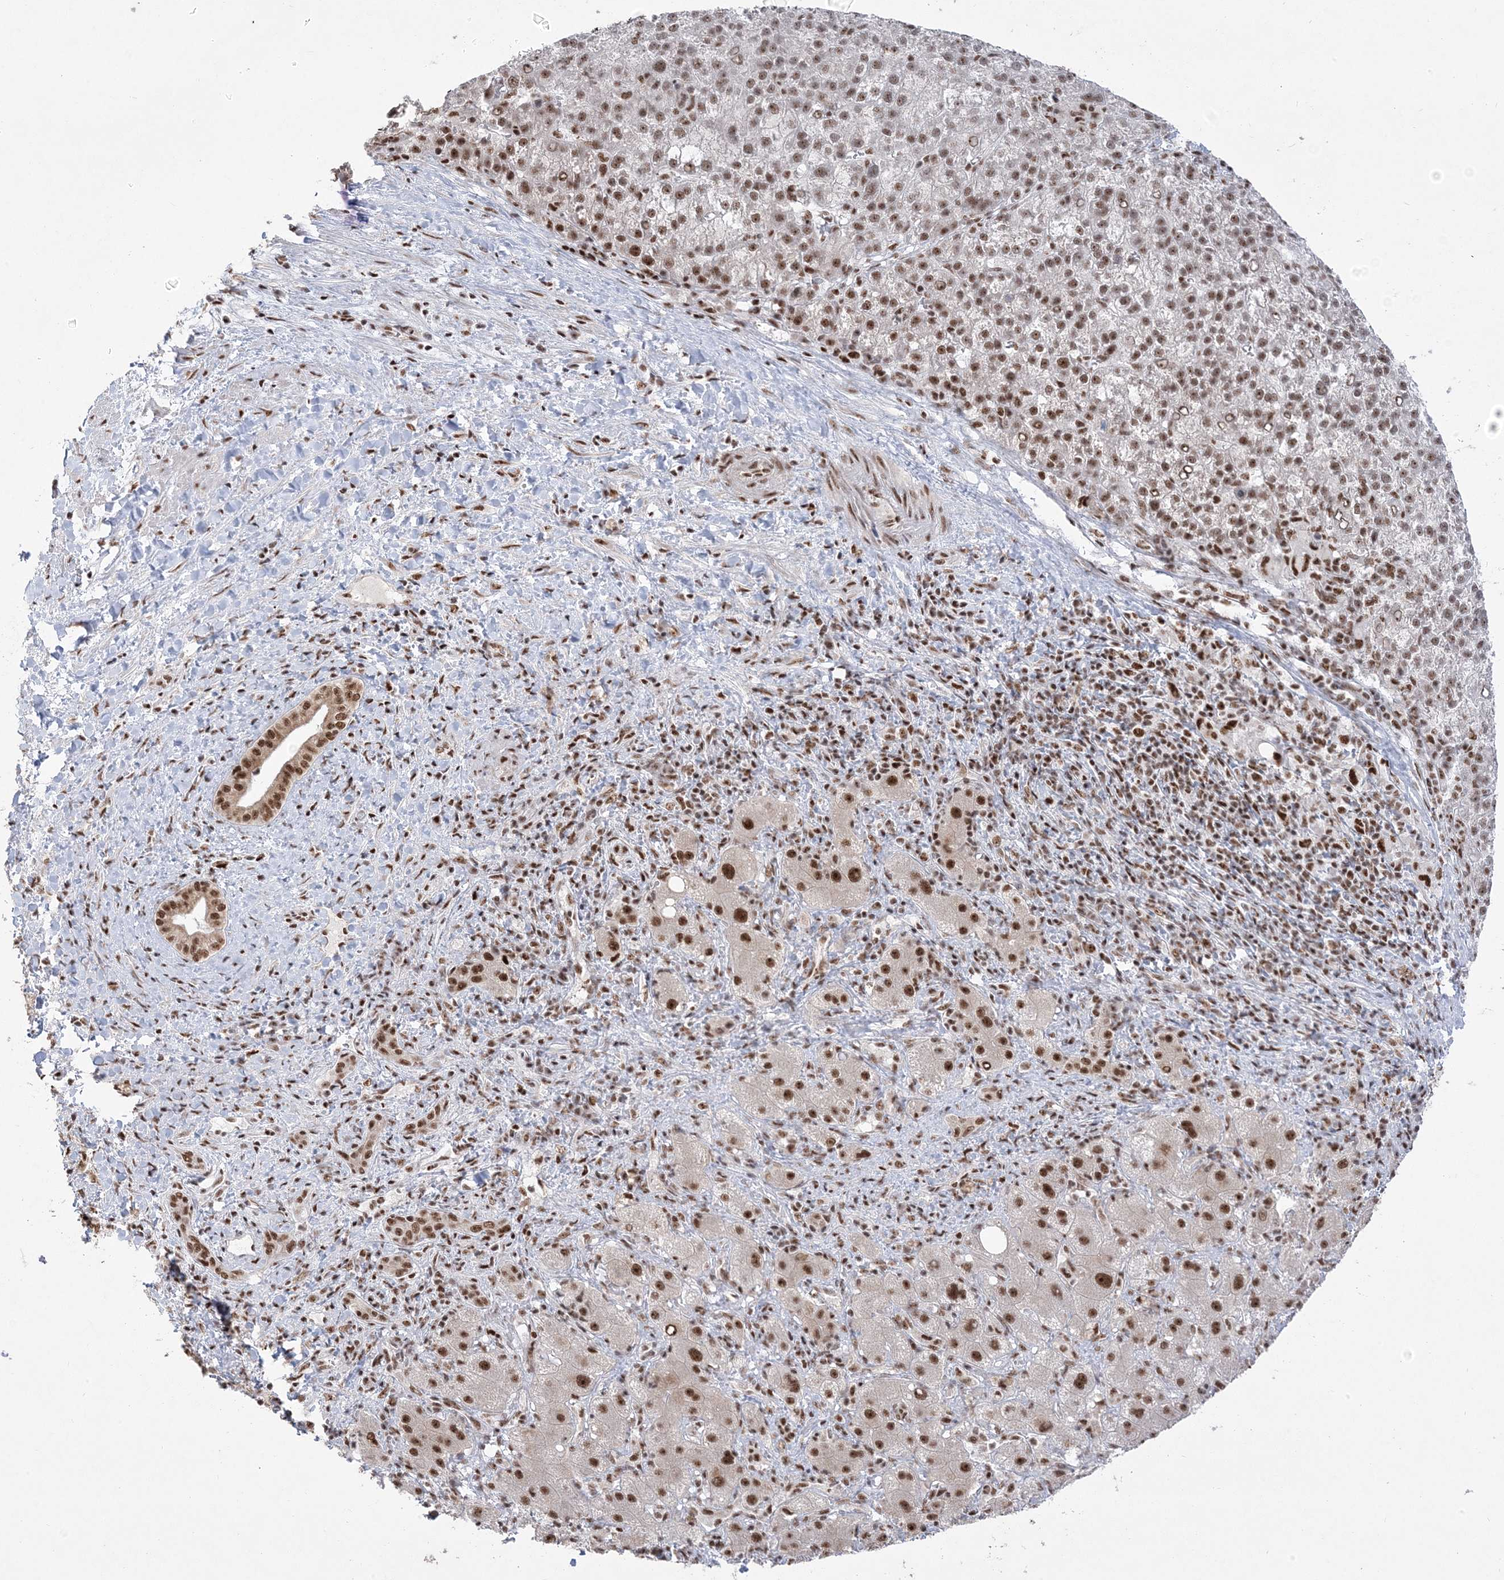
{"staining": {"intensity": "moderate", "quantity": ">75%", "location": "nuclear"}, "tissue": "liver cancer", "cell_type": "Tumor cells", "image_type": "cancer", "snomed": [{"axis": "morphology", "description": "Carcinoma, Hepatocellular, NOS"}, {"axis": "topography", "description": "Liver"}], "caption": "The histopathology image displays immunohistochemical staining of liver cancer (hepatocellular carcinoma). There is moderate nuclear staining is appreciated in about >75% of tumor cells.", "gene": "MTREX", "patient": {"sex": "female", "age": 58}}